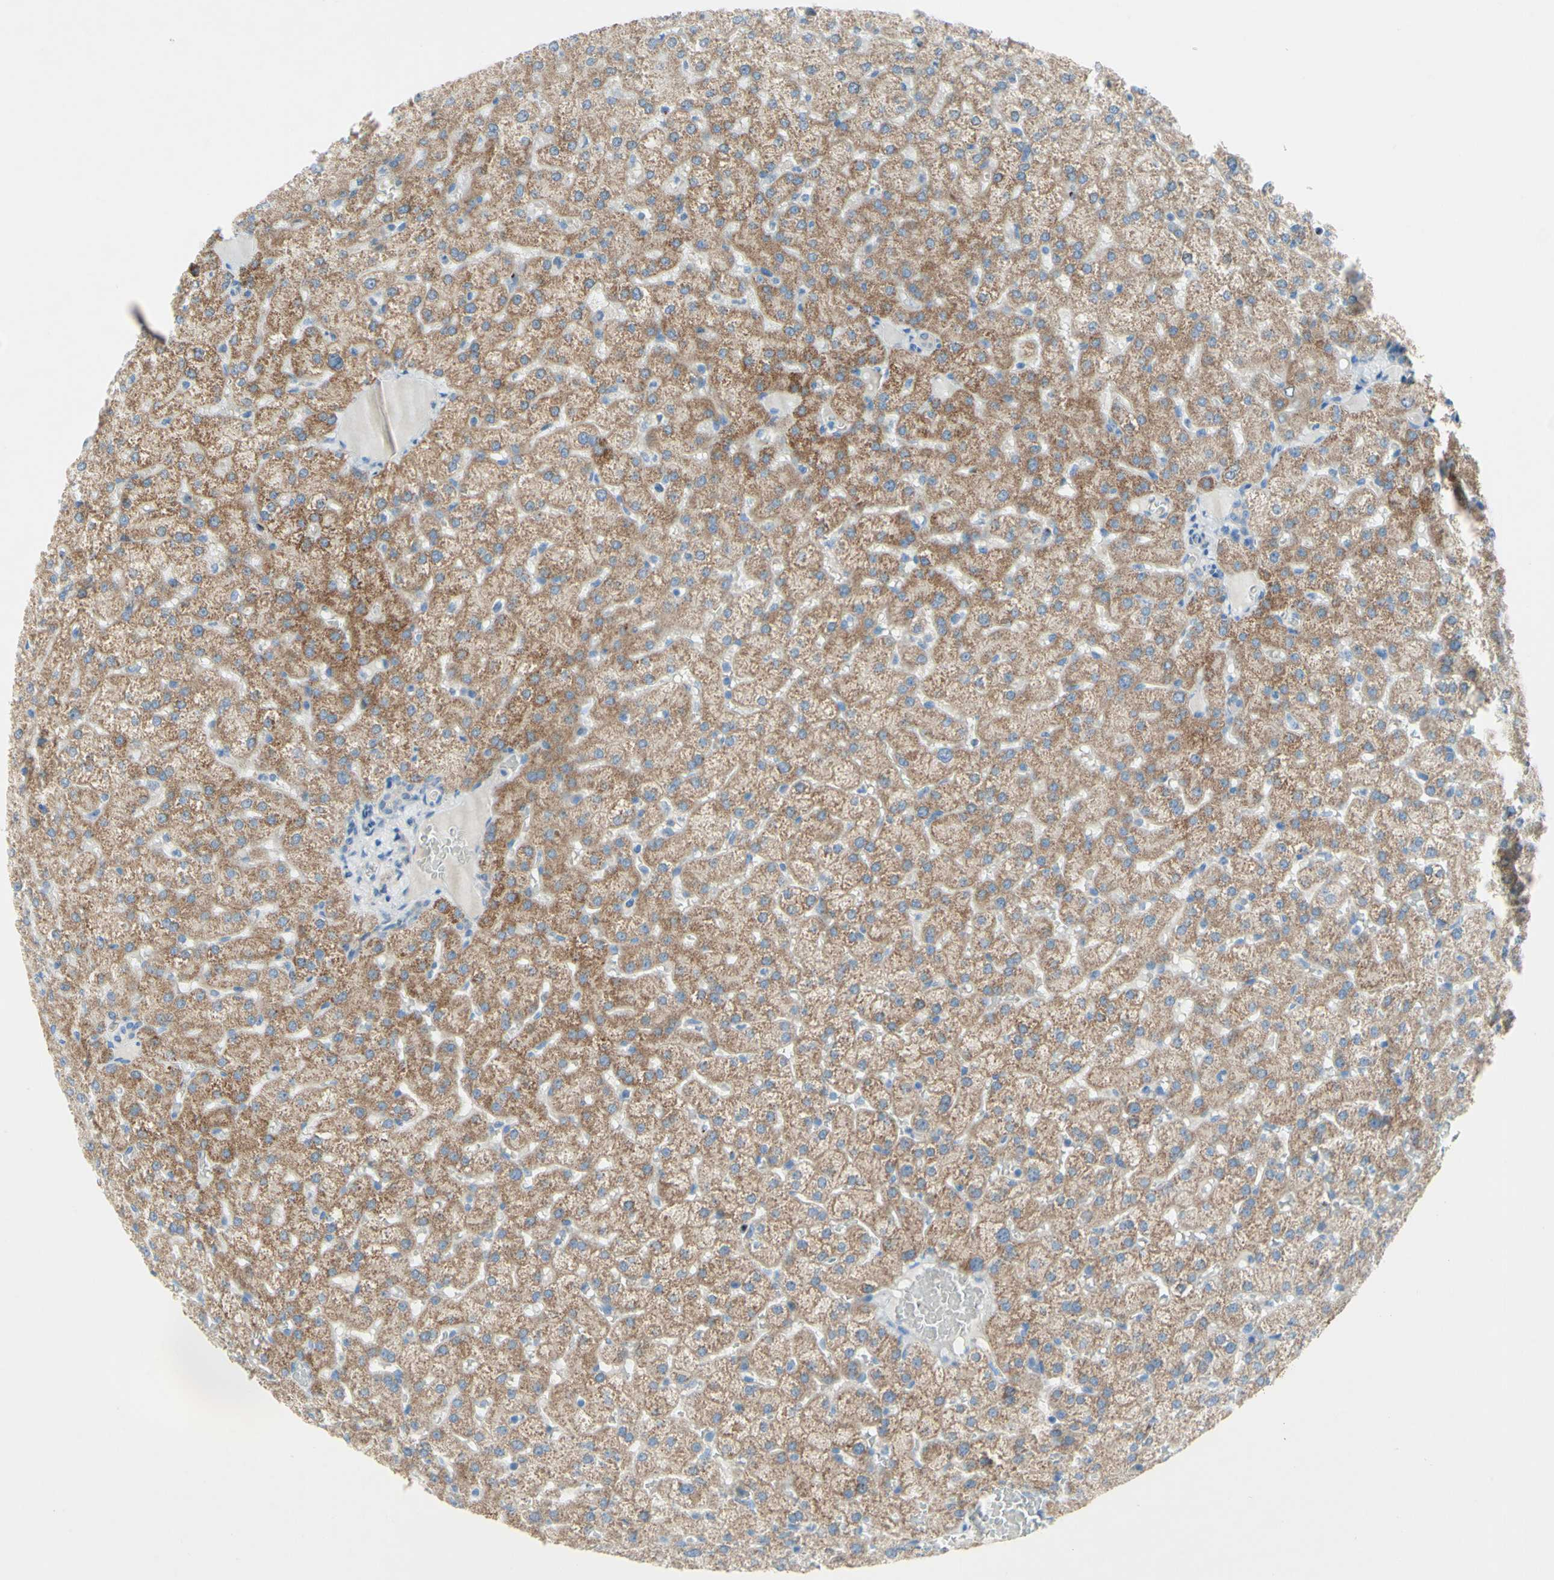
{"staining": {"intensity": "negative", "quantity": "none", "location": "none"}, "tissue": "liver", "cell_type": "Cholangiocytes", "image_type": "normal", "snomed": [{"axis": "morphology", "description": "Normal tissue, NOS"}, {"axis": "topography", "description": "Liver"}], "caption": "IHC micrograph of benign liver: liver stained with DAB displays no significant protein positivity in cholangiocytes.", "gene": "ACADL", "patient": {"sex": "female", "age": 32}}